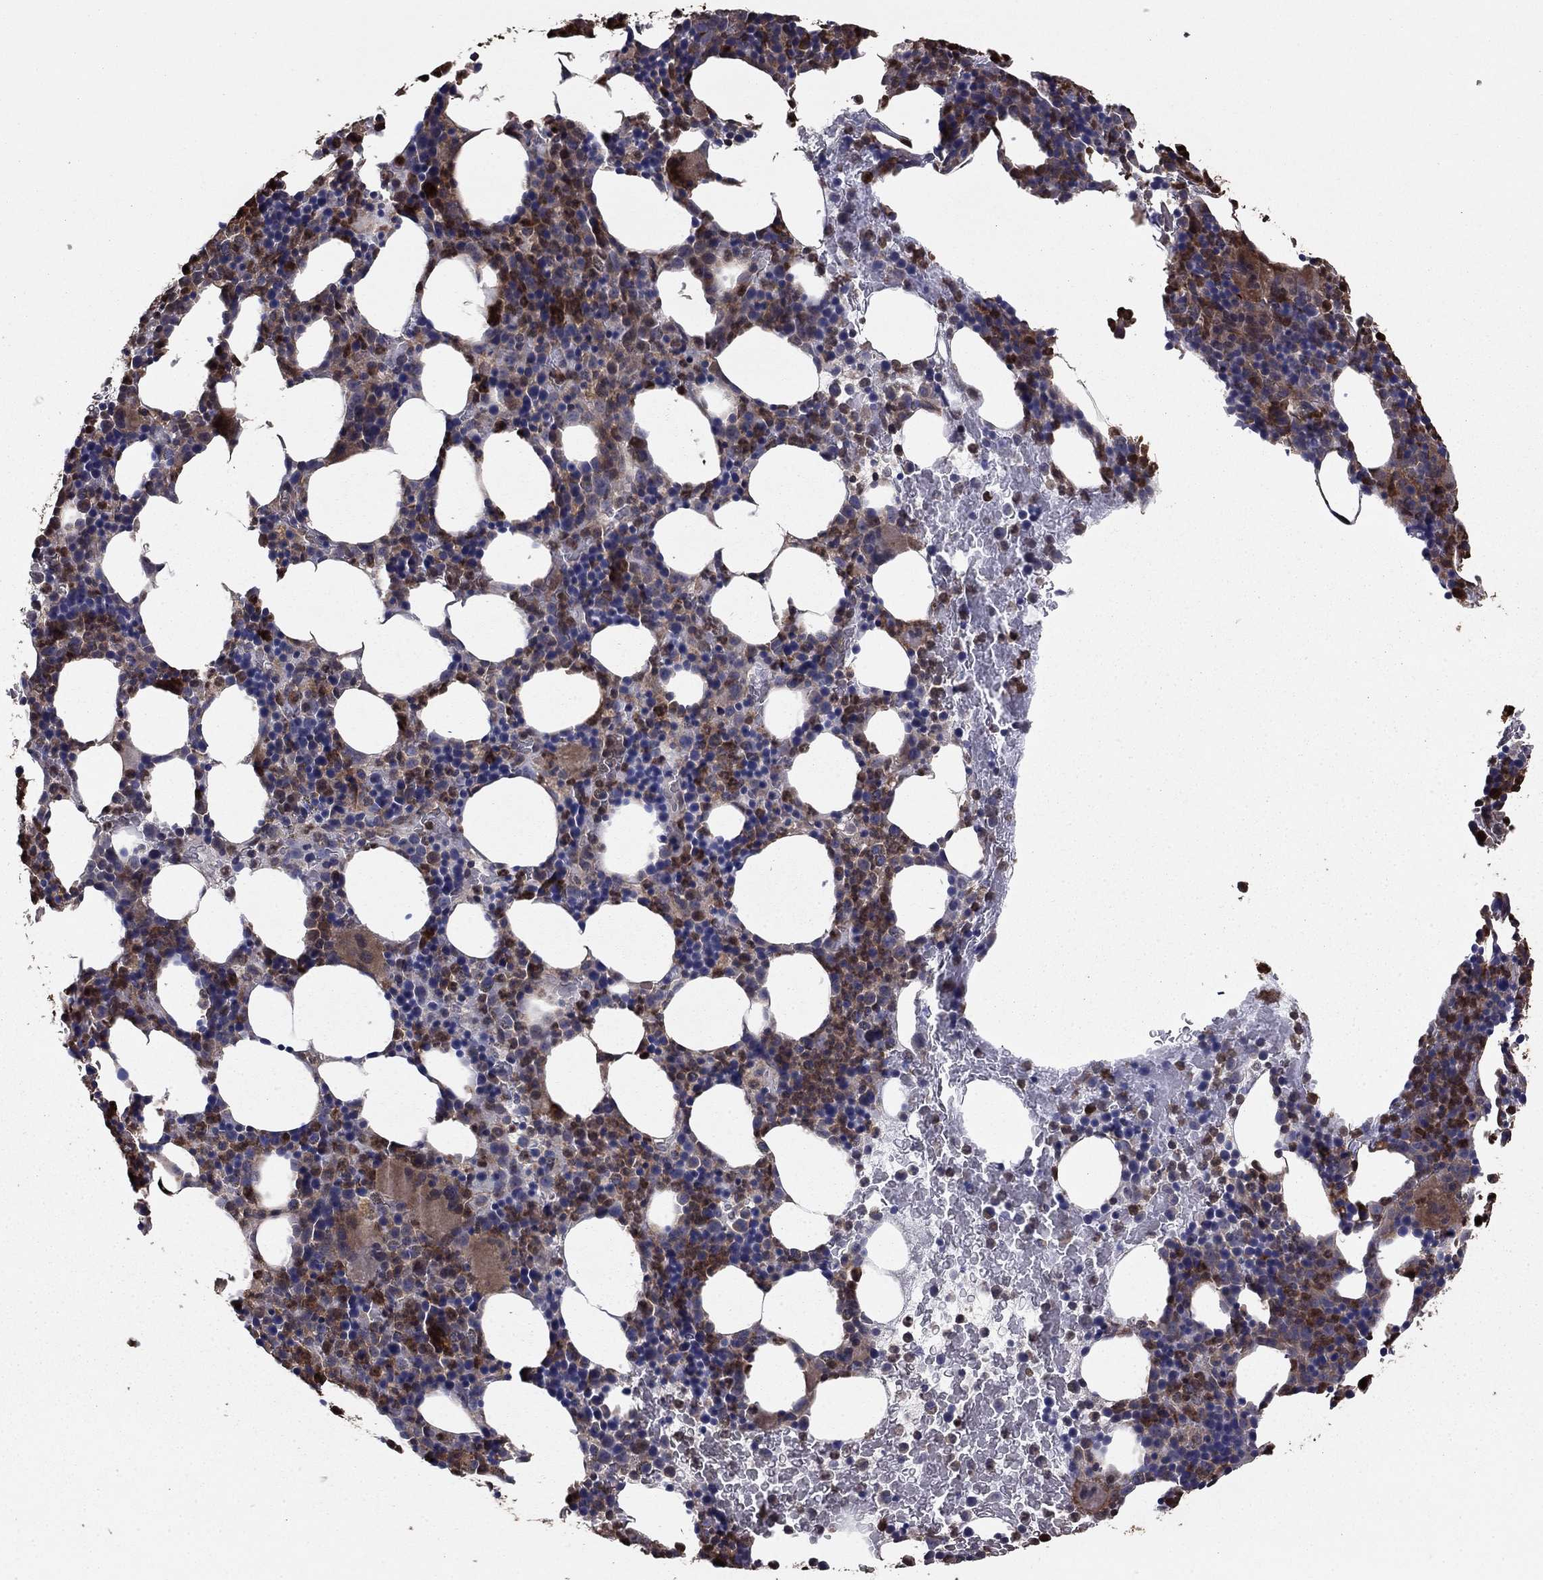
{"staining": {"intensity": "strong", "quantity": "<25%", "location": "cytoplasmic/membranous"}, "tissue": "bone marrow", "cell_type": "Hematopoietic cells", "image_type": "normal", "snomed": [{"axis": "morphology", "description": "Normal tissue, NOS"}, {"axis": "topography", "description": "Bone marrow"}], "caption": "A medium amount of strong cytoplasmic/membranous staining is appreciated in about <25% of hematopoietic cells in benign bone marrow. (brown staining indicates protein expression, while blue staining denotes nuclei).", "gene": "GYG1", "patient": {"sex": "male", "age": 72}}